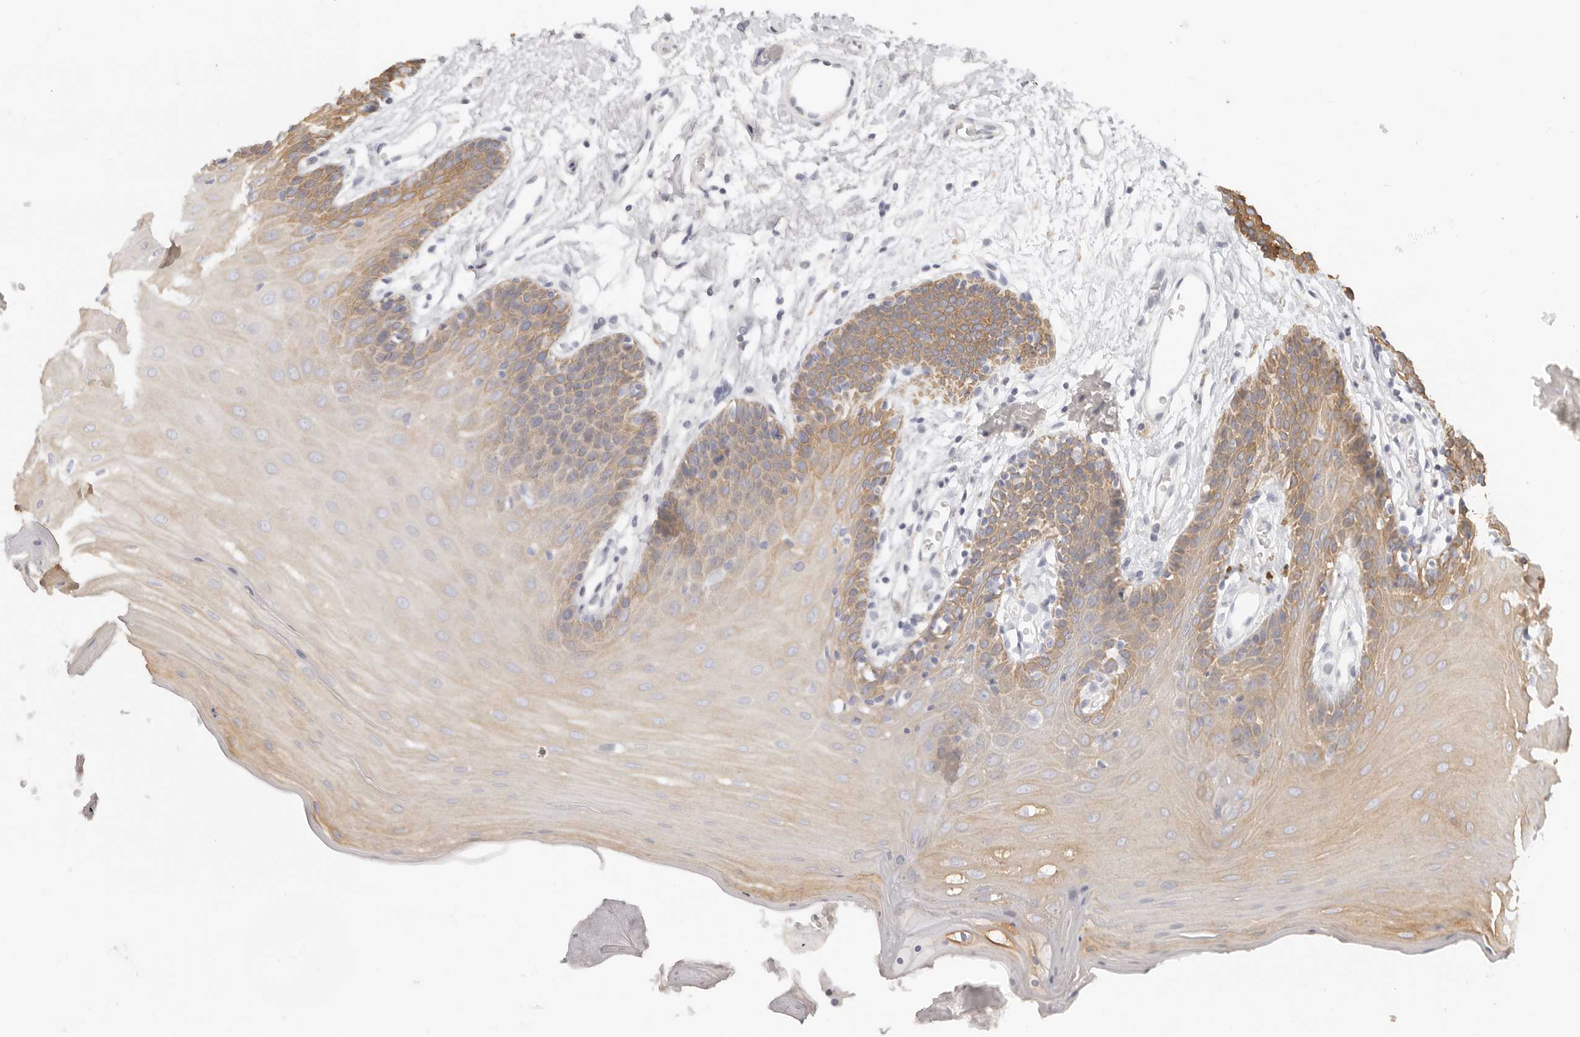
{"staining": {"intensity": "moderate", "quantity": "25%-75%", "location": "cytoplasmic/membranous"}, "tissue": "oral mucosa", "cell_type": "Squamous epithelial cells", "image_type": "normal", "snomed": [{"axis": "morphology", "description": "Normal tissue, NOS"}, {"axis": "morphology", "description": "Squamous cell carcinoma, NOS"}, {"axis": "topography", "description": "Skeletal muscle"}, {"axis": "topography", "description": "Oral tissue"}, {"axis": "topography", "description": "Salivary gland"}, {"axis": "topography", "description": "Head-Neck"}], "caption": "The photomicrograph reveals immunohistochemical staining of unremarkable oral mucosa. There is moderate cytoplasmic/membranous expression is appreciated in about 25%-75% of squamous epithelial cells. (IHC, brightfield microscopy, high magnification).", "gene": "RXFP1", "patient": {"sex": "male", "age": 54}}